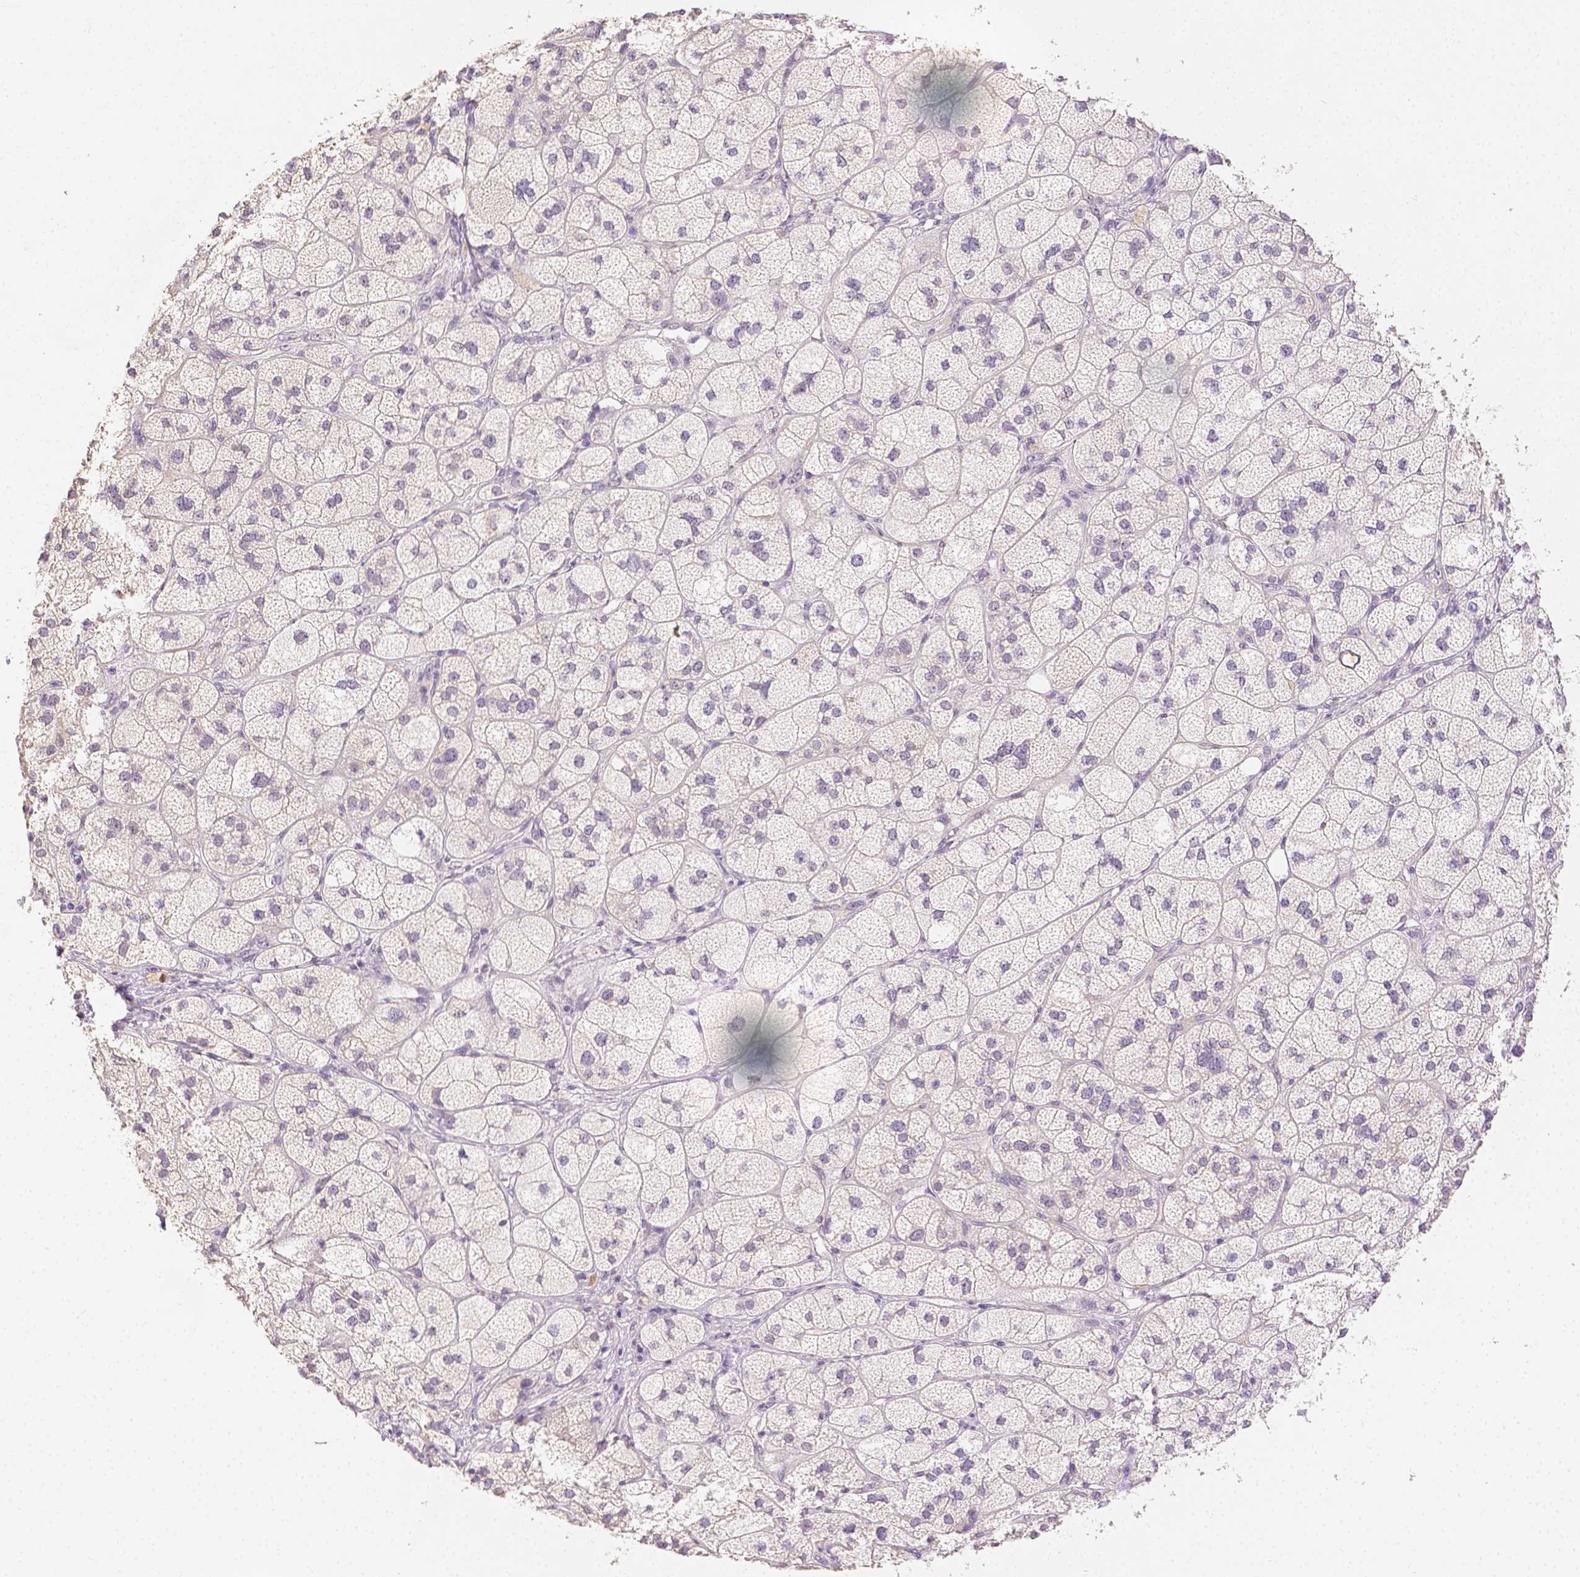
{"staining": {"intensity": "negative", "quantity": "none", "location": "none"}, "tissue": "adrenal gland", "cell_type": "Glandular cells", "image_type": "normal", "snomed": [{"axis": "morphology", "description": "Normal tissue, NOS"}, {"axis": "topography", "description": "Adrenal gland"}], "caption": "This image is of normal adrenal gland stained with immunohistochemistry (IHC) to label a protein in brown with the nuclei are counter-stained blue. There is no staining in glandular cells.", "gene": "TGM1", "patient": {"sex": "female", "age": 60}}